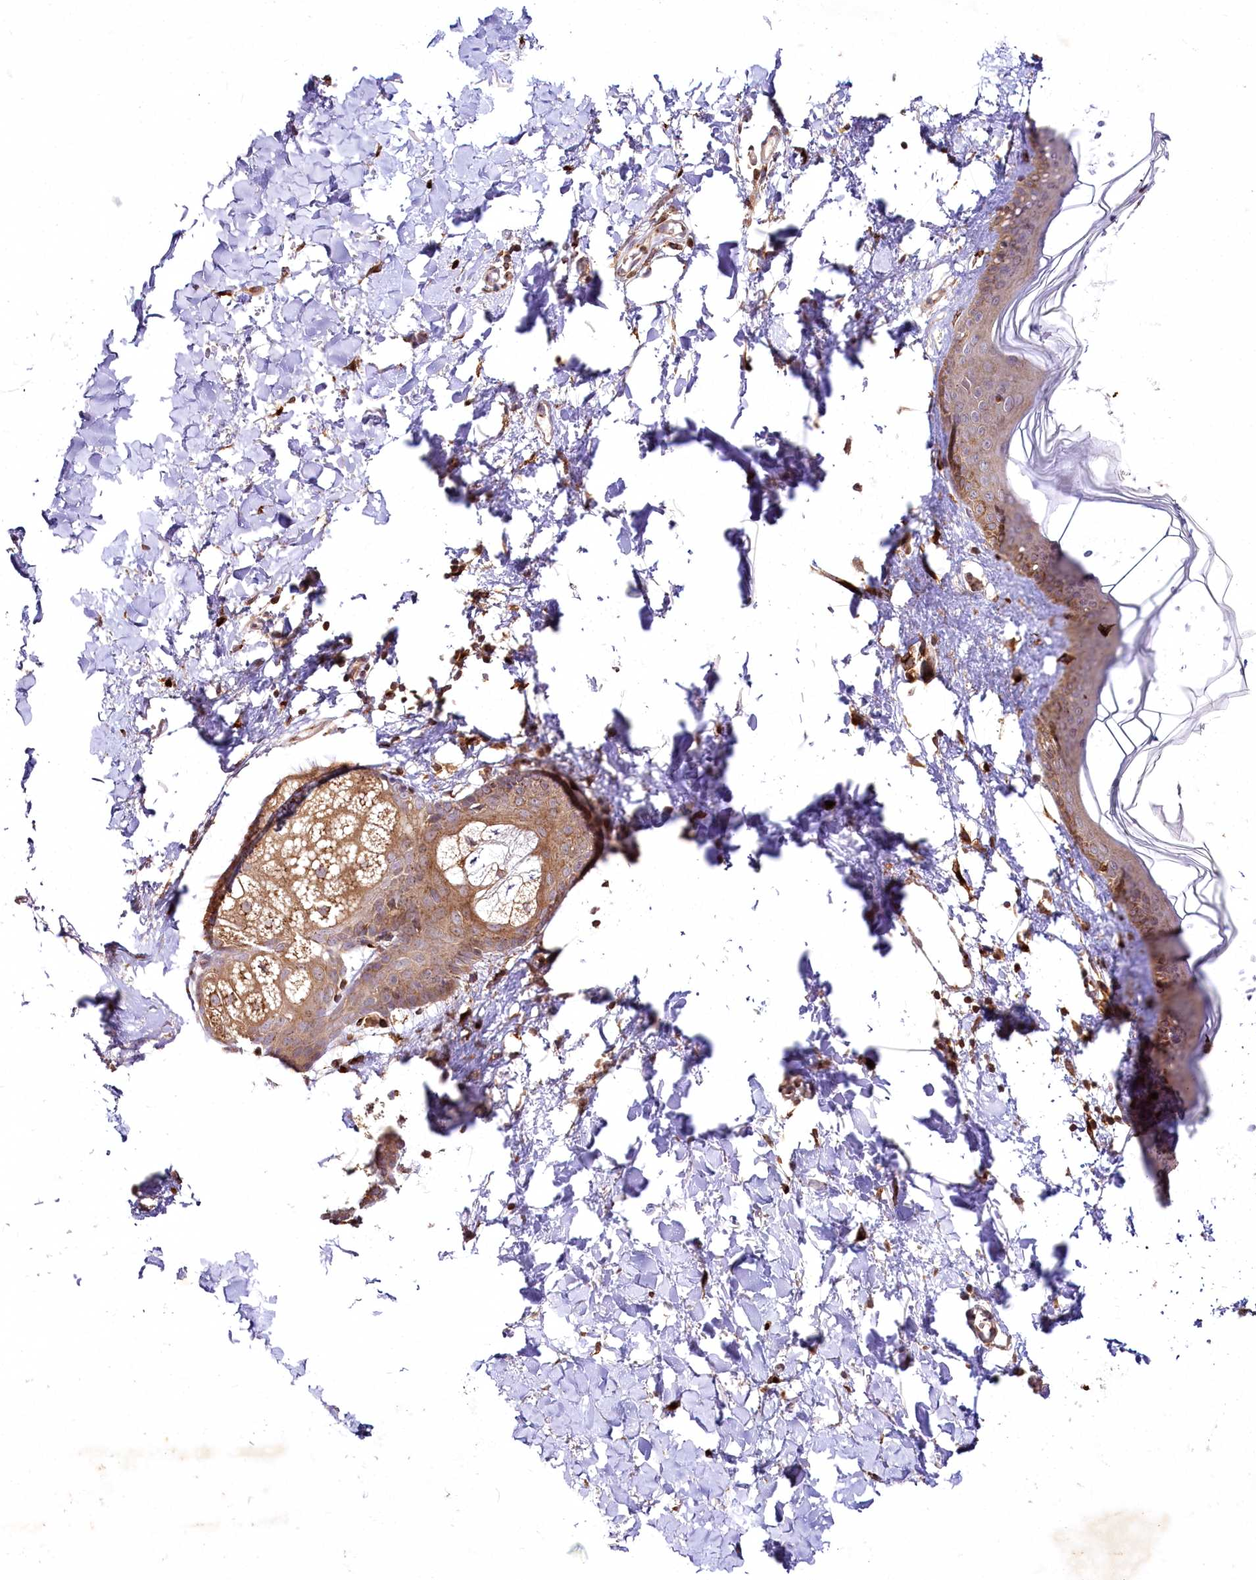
{"staining": {"intensity": "strong", "quantity": ">75%", "location": "cytoplasmic/membranous"}, "tissue": "skin", "cell_type": "Fibroblasts", "image_type": "normal", "snomed": [{"axis": "morphology", "description": "Normal tissue, NOS"}, {"axis": "topography", "description": "Skin"}], "caption": "DAB (3,3'-diaminobenzidine) immunohistochemical staining of benign skin displays strong cytoplasmic/membranous protein staining in approximately >75% of fibroblasts.", "gene": "COPG1", "patient": {"sex": "female", "age": 58}}